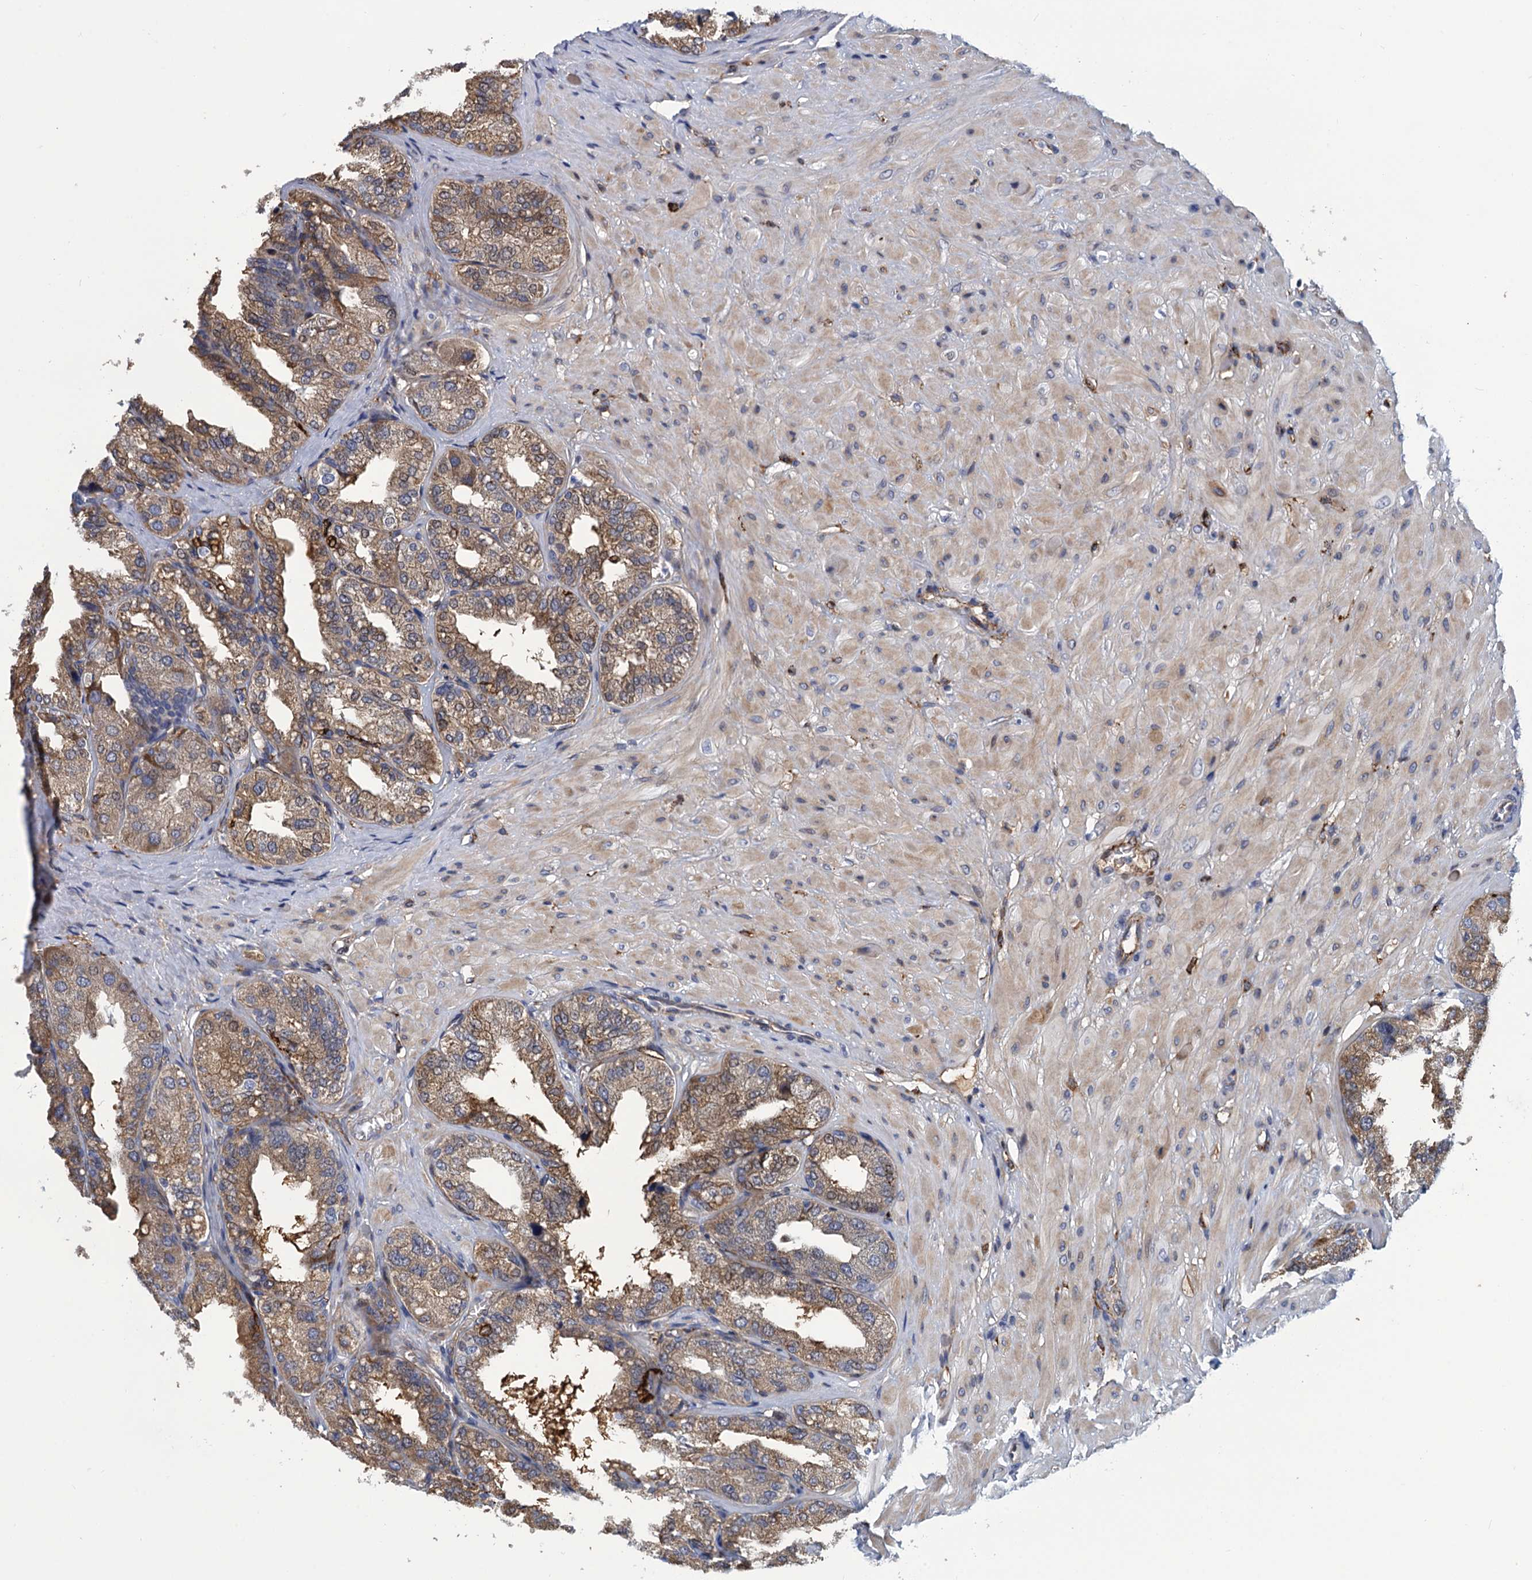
{"staining": {"intensity": "moderate", "quantity": ">75%", "location": "cytoplasmic/membranous"}, "tissue": "seminal vesicle", "cell_type": "Glandular cells", "image_type": "normal", "snomed": [{"axis": "morphology", "description": "Normal tissue, NOS"}, {"axis": "topography", "description": "Prostate"}, {"axis": "topography", "description": "Seminal veicle"}], "caption": "Moderate cytoplasmic/membranous expression for a protein is seen in approximately >75% of glandular cells of unremarkable seminal vesicle using IHC.", "gene": "DNHD1", "patient": {"sex": "male", "age": 51}}